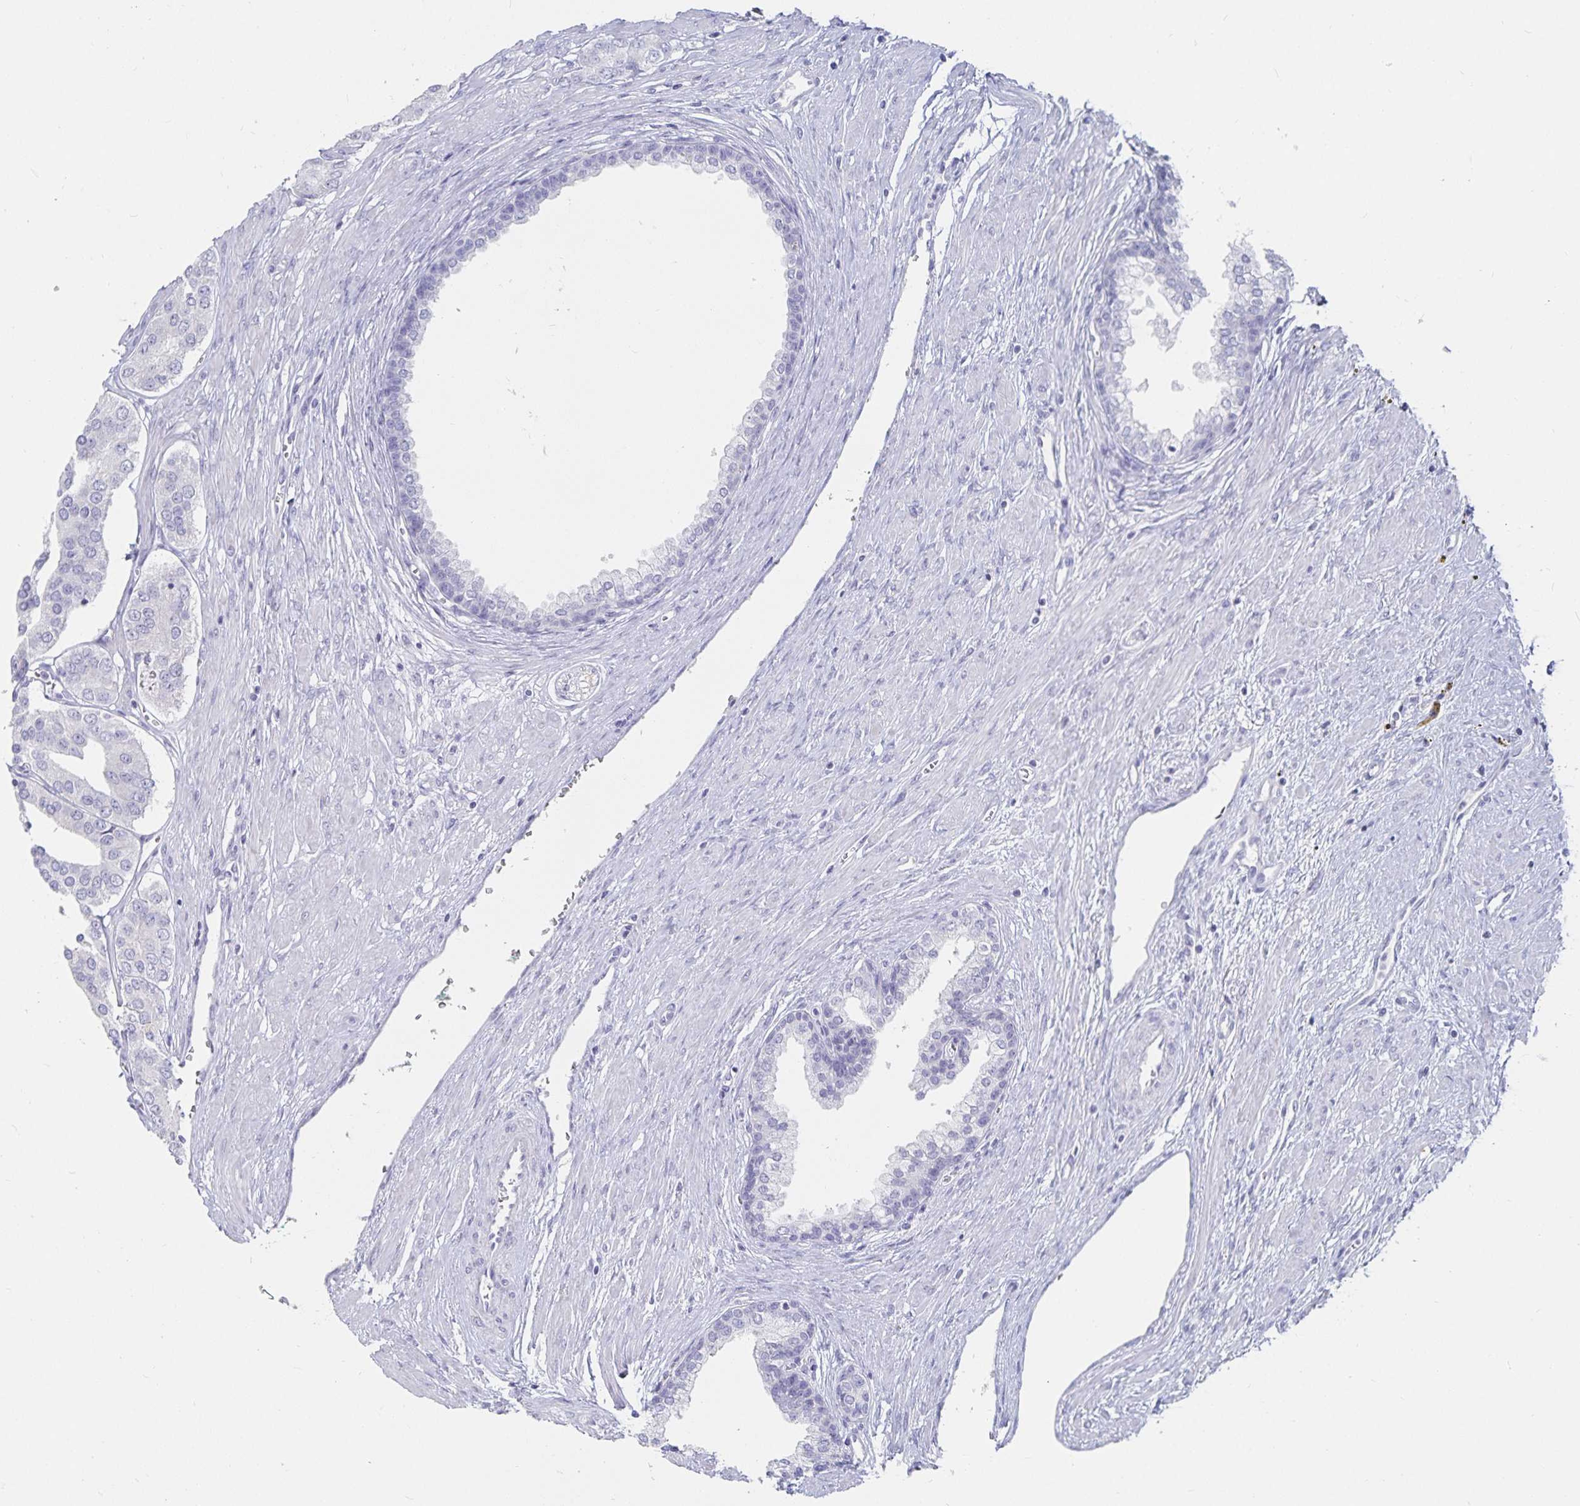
{"staining": {"intensity": "negative", "quantity": "none", "location": "none"}, "tissue": "prostate cancer", "cell_type": "Tumor cells", "image_type": "cancer", "snomed": [{"axis": "morphology", "description": "Adenocarcinoma, High grade"}, {"axis": "topography", "description": "Prostate"}], "caption": "This is an immunohistochemistry (IHC) micrograph of human adenocarcinoma (high-grade) (prostate). There is no positivity in tumor cells.", "gene": "SFTPA1", "patient": {"sex": "male", "age": 58}}